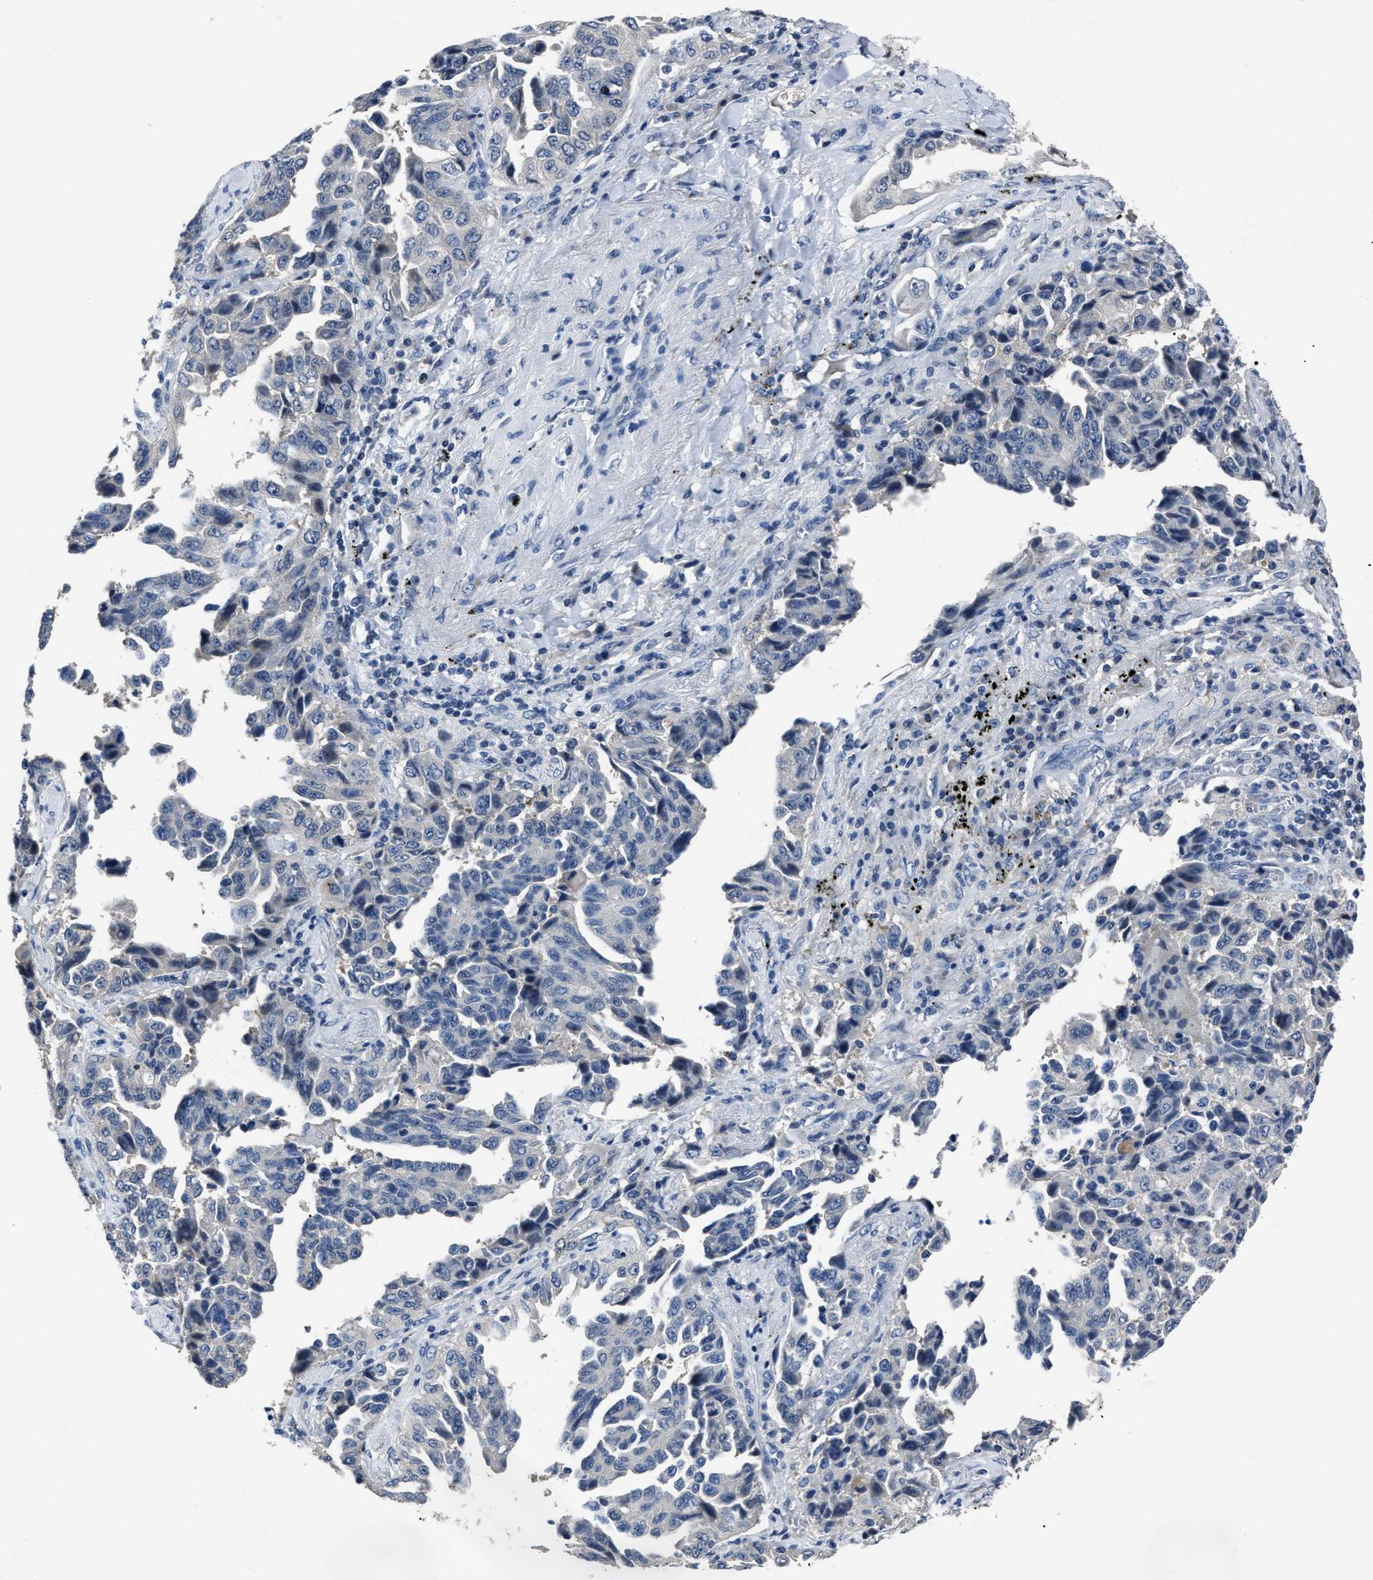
{"staining": {"intensity": "negative", "quantity": "none", "location": "none"}, "tissue": "lung cancer", "cell_type": "Tumor cells", "image_type": "cancer", "snomed": [{"axis": "morphology", "description": "Adenocarcinoma, NOS"}, {"axis": "topography", "description": "Lung"}], "caption": "This micrograph is of lung cancer (adenocarcinoma) stained with immunohistochemistry to label a protein in brown with the nuclei are counter-stained blue. There is no positivity in tumor cells.", "gene": "LRWD1", "patient": {"sex": "female", "age": 51}}